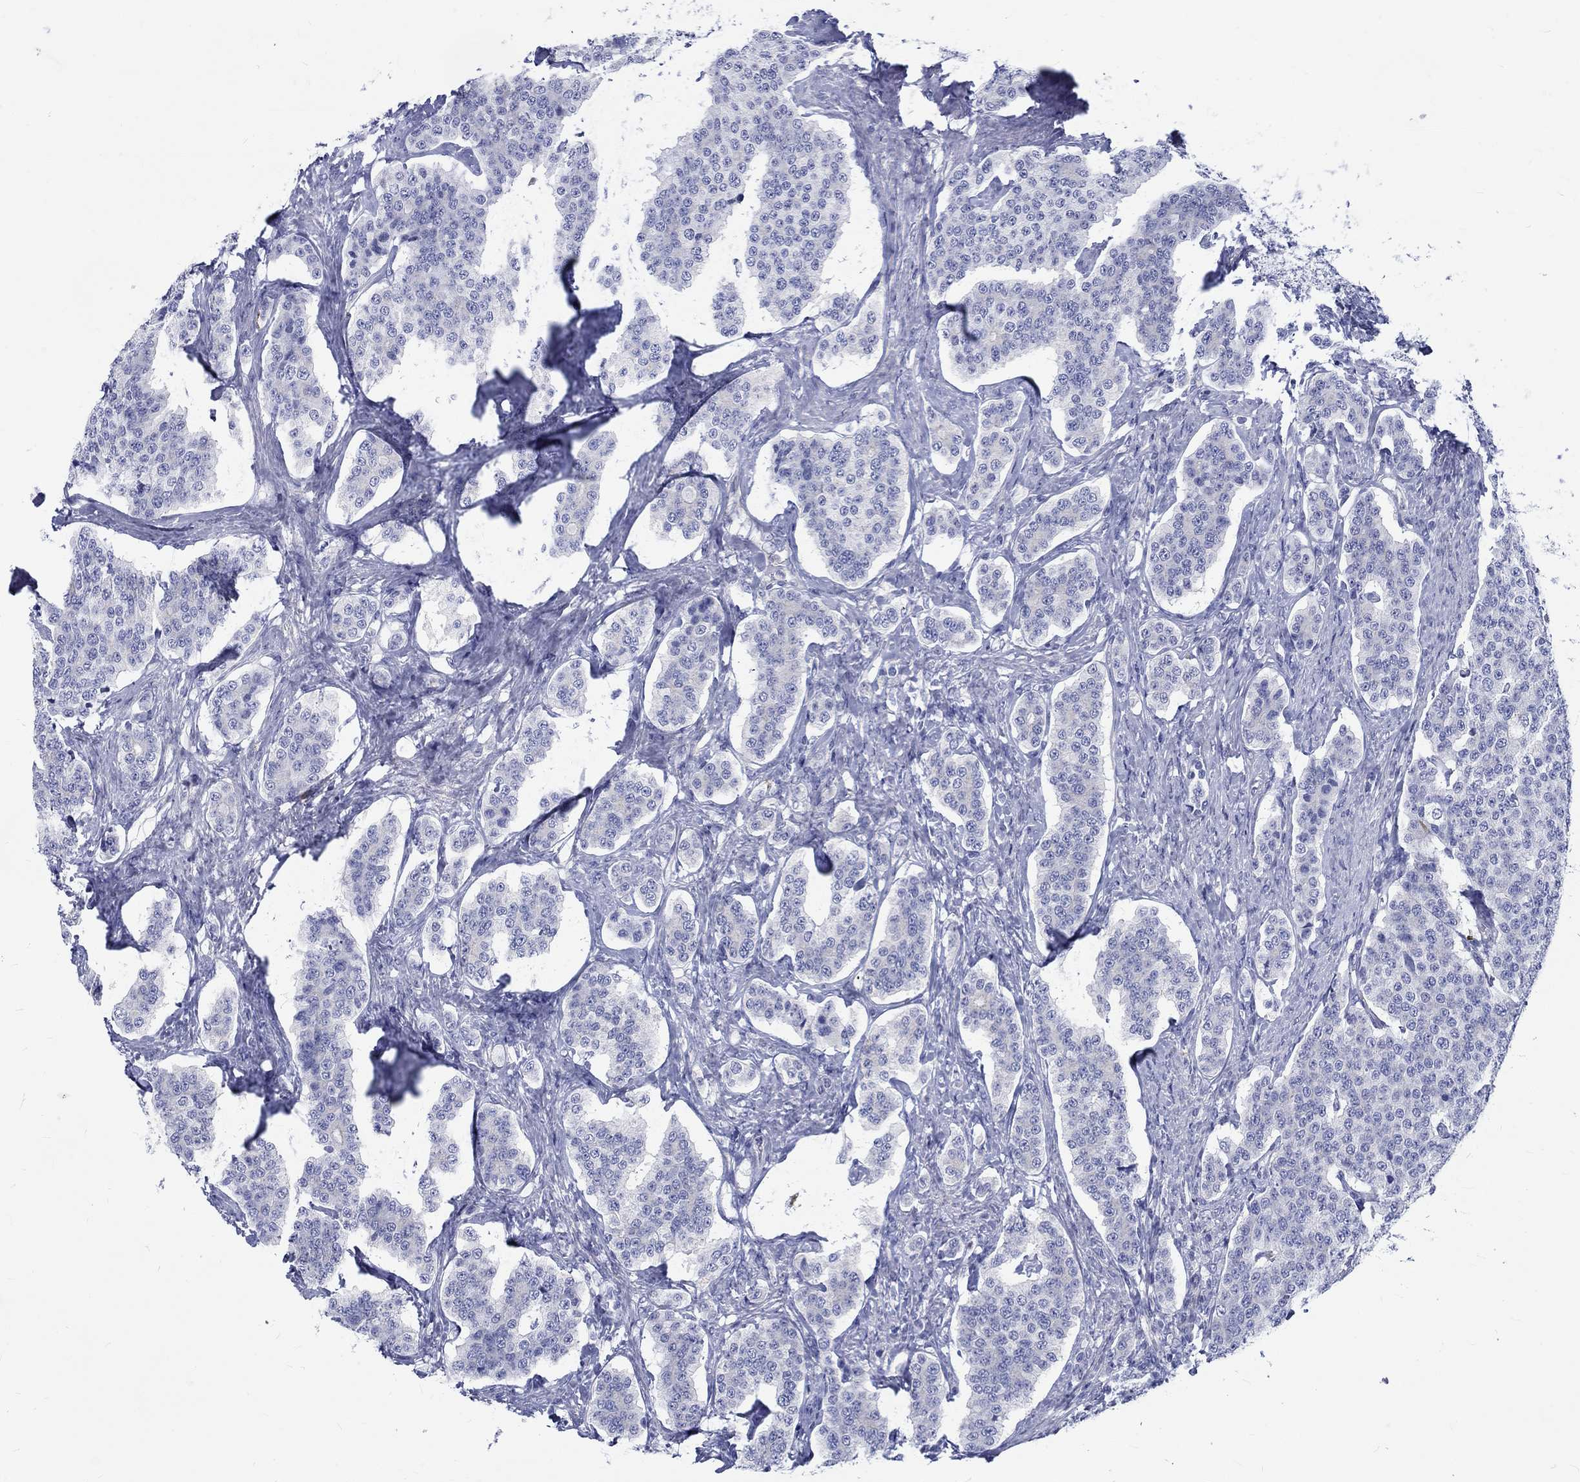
{"staining": {"intensity": "negative", "quantity": "none", "location": "none"}, "tissue": "carcinoid", "cell_type": "Tumor cells", "image_type": "cancer", "snomed": [{"axis": "morphology", "description": "Carcinoid, malignant, NOS"}, {"axis": "topography", "description": "Small intestine"}], "caption": "DAB (3,3'-diaminobenzidine) immunohistochemical staining of human carcinoid exhibits no significant staining in tumor cells.", "gene": "SH2D7", "patient": {"sex": "female", "age": 58}}